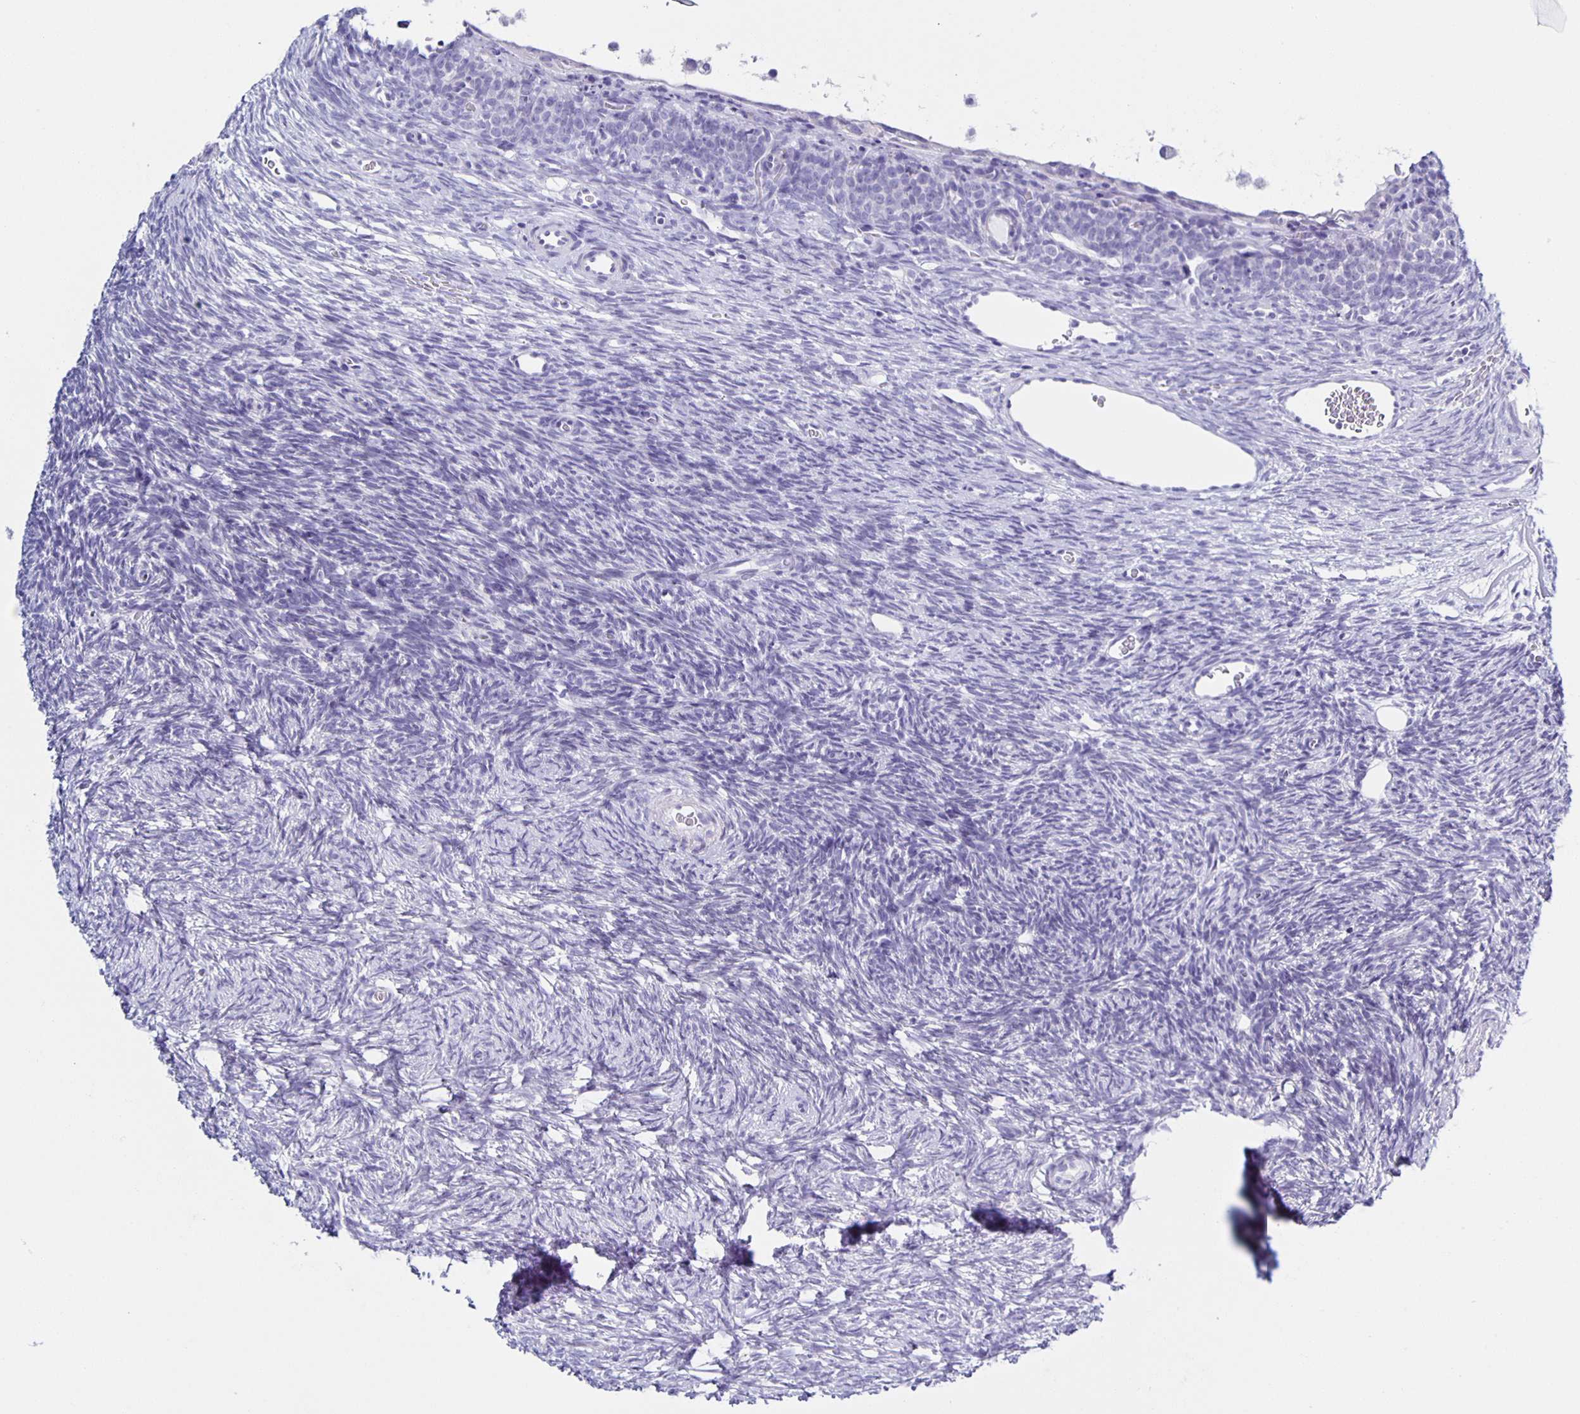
{"staining": {"intensity": "negative", "quantity": "none", "location": "none"}, "tissue": "ovary", "cell_type": "Ovarian stroma cells", "image_type": "normal", "snomed": [{"axis": "morphology", "description": "Normal tissue, NOS"}, {"axis": "topography", "description": "Ovary"}], "caption": "This is an immunohistochemistry (IHC) micrograph of unremarkable ovary. There is no expression in ovarian stroma cells.", "gene": "AQP6", "patient": {"sex": "female", "age": 34}}